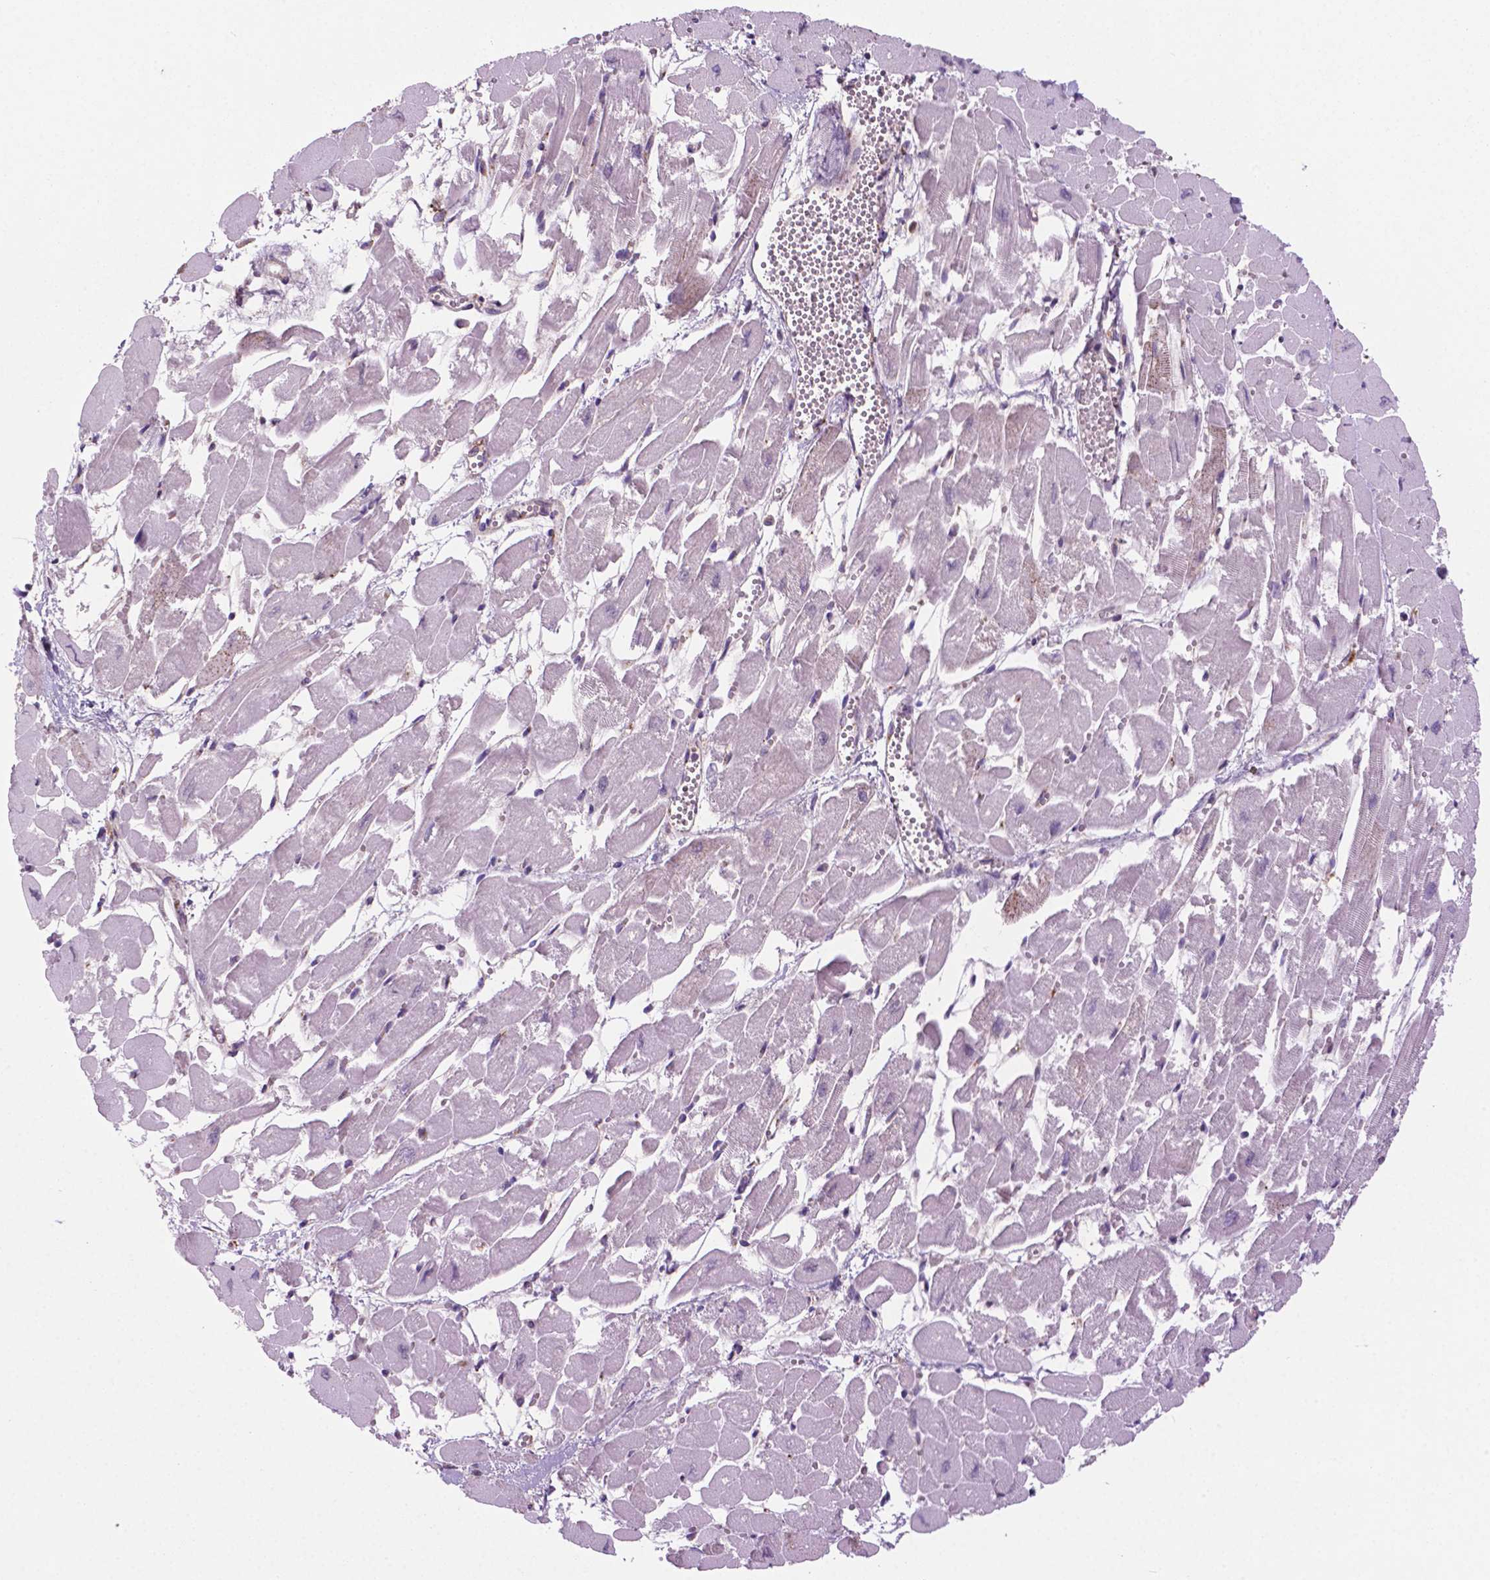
{"staining": {"intensity": "weak", "quantity": ">75%", "location": "cytoplasmic/membranous"}, "tissue": "heart muscle", "cell_type": "Cardiomyocytes", "image_type": "normal", "snomed": [{"axis": "morphology", "description": "Normal tissue, NOS"}, {"axis": "topography", "description": "Heart"}], "caption": "Immunohistochemical staining of benign heart muscle exhibits low levels of weak cytoplasmic/membranous staining in approximately >75% of cardiomyocytes.", "gene": "PLIN3", "patient": {"sex": "female", "age": 52}}